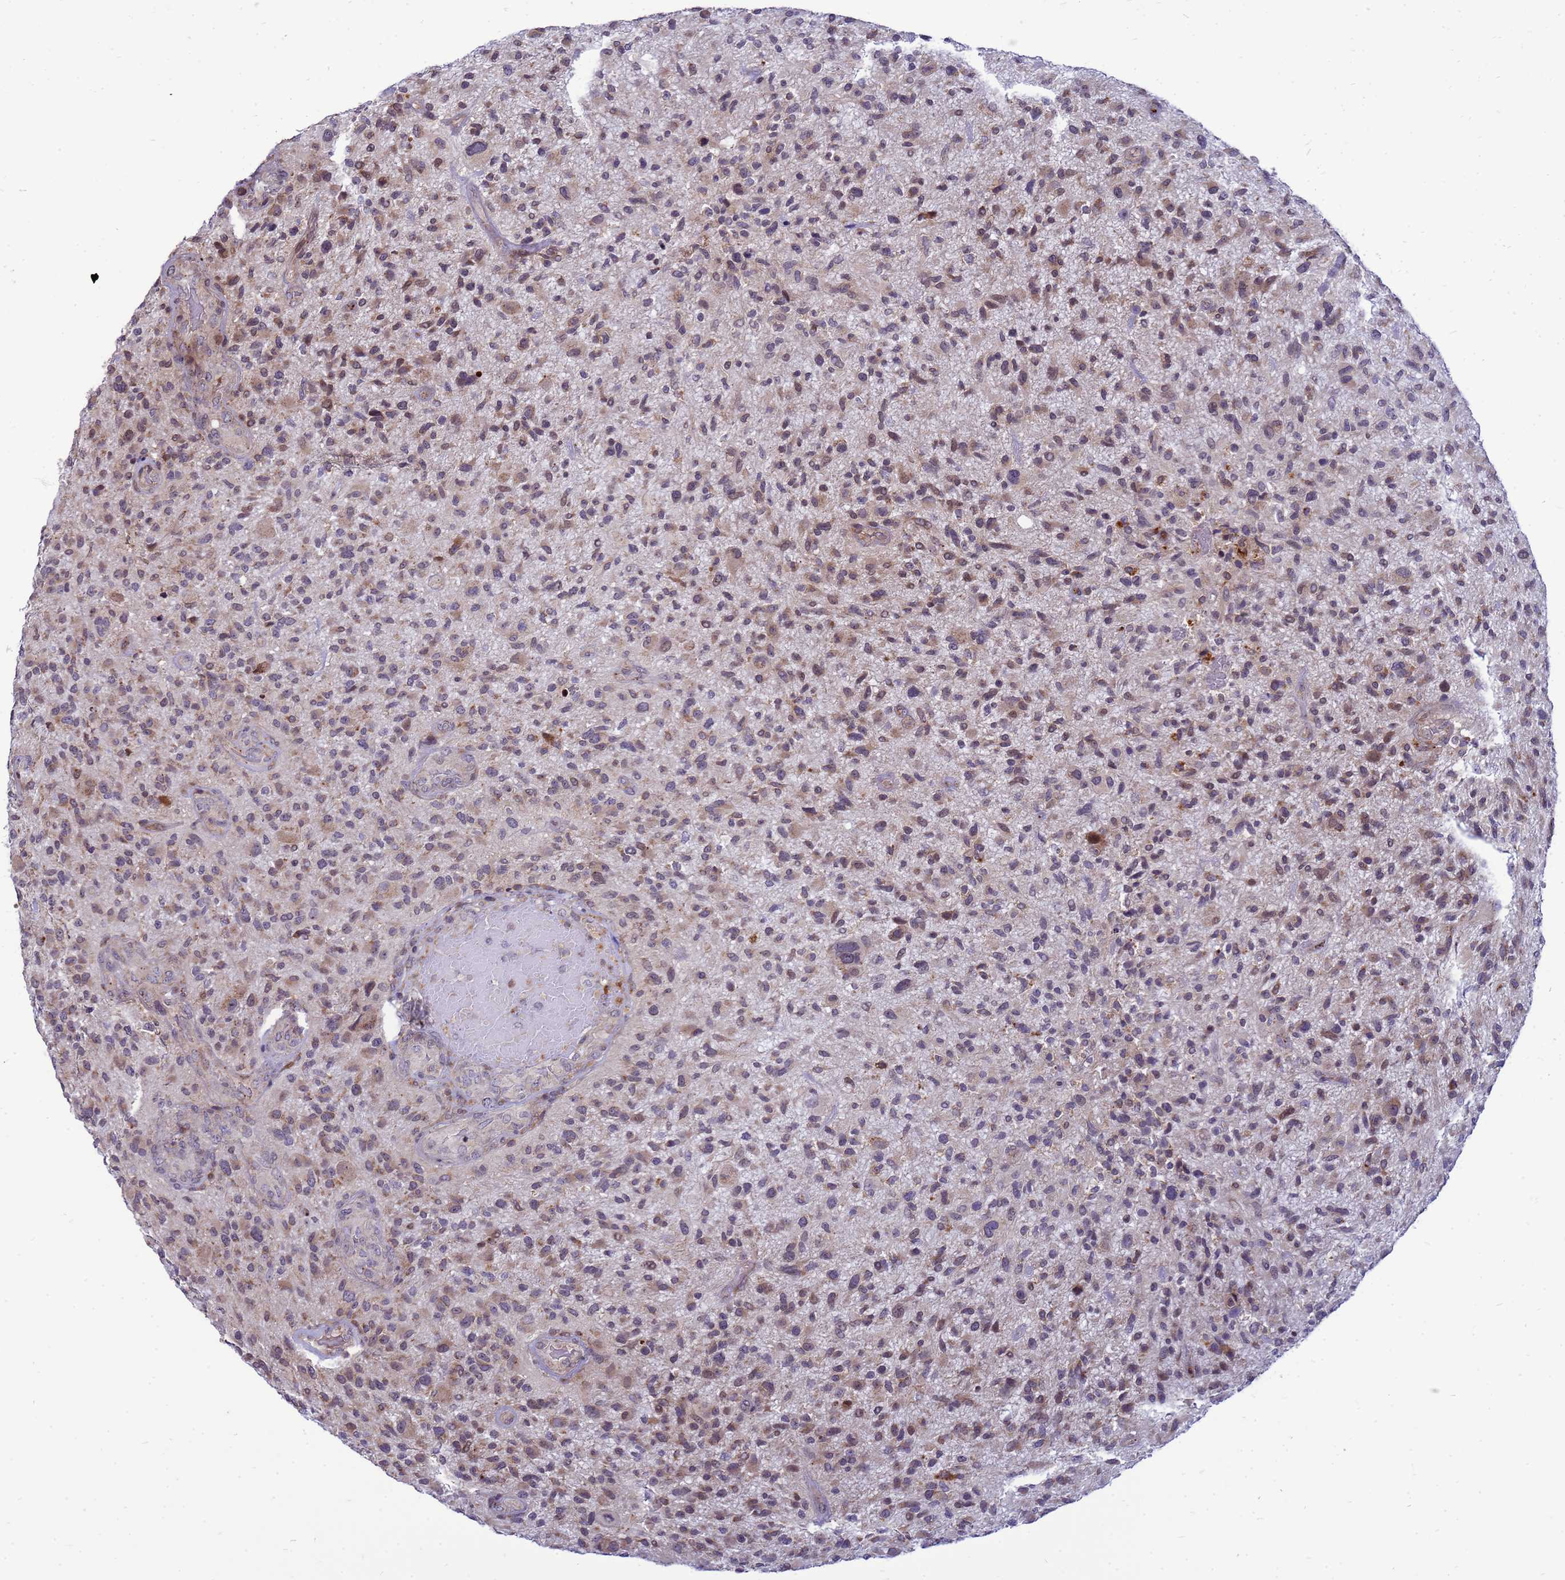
{"staining": {"intensity": "moderate", "quantity": ">75%", "location": "cytoplasmic/membranous"}, "tissue": "glioma", "cell_type": "Tumor cells", "image_type": "cancer", "snomed": [{"axis": "morphology", "description": "Glioma, malignant, High grade"}, {"axis": "topography", "description": "Brain"}], "caption": "High-grade glioma (malignant) stained with a brown dye shows moderate cytoplasmic/membranous positive staining in about >75% of tumor cells.", "gene": "C12orf43", "patient": {"sex": "male", "age": 47}}